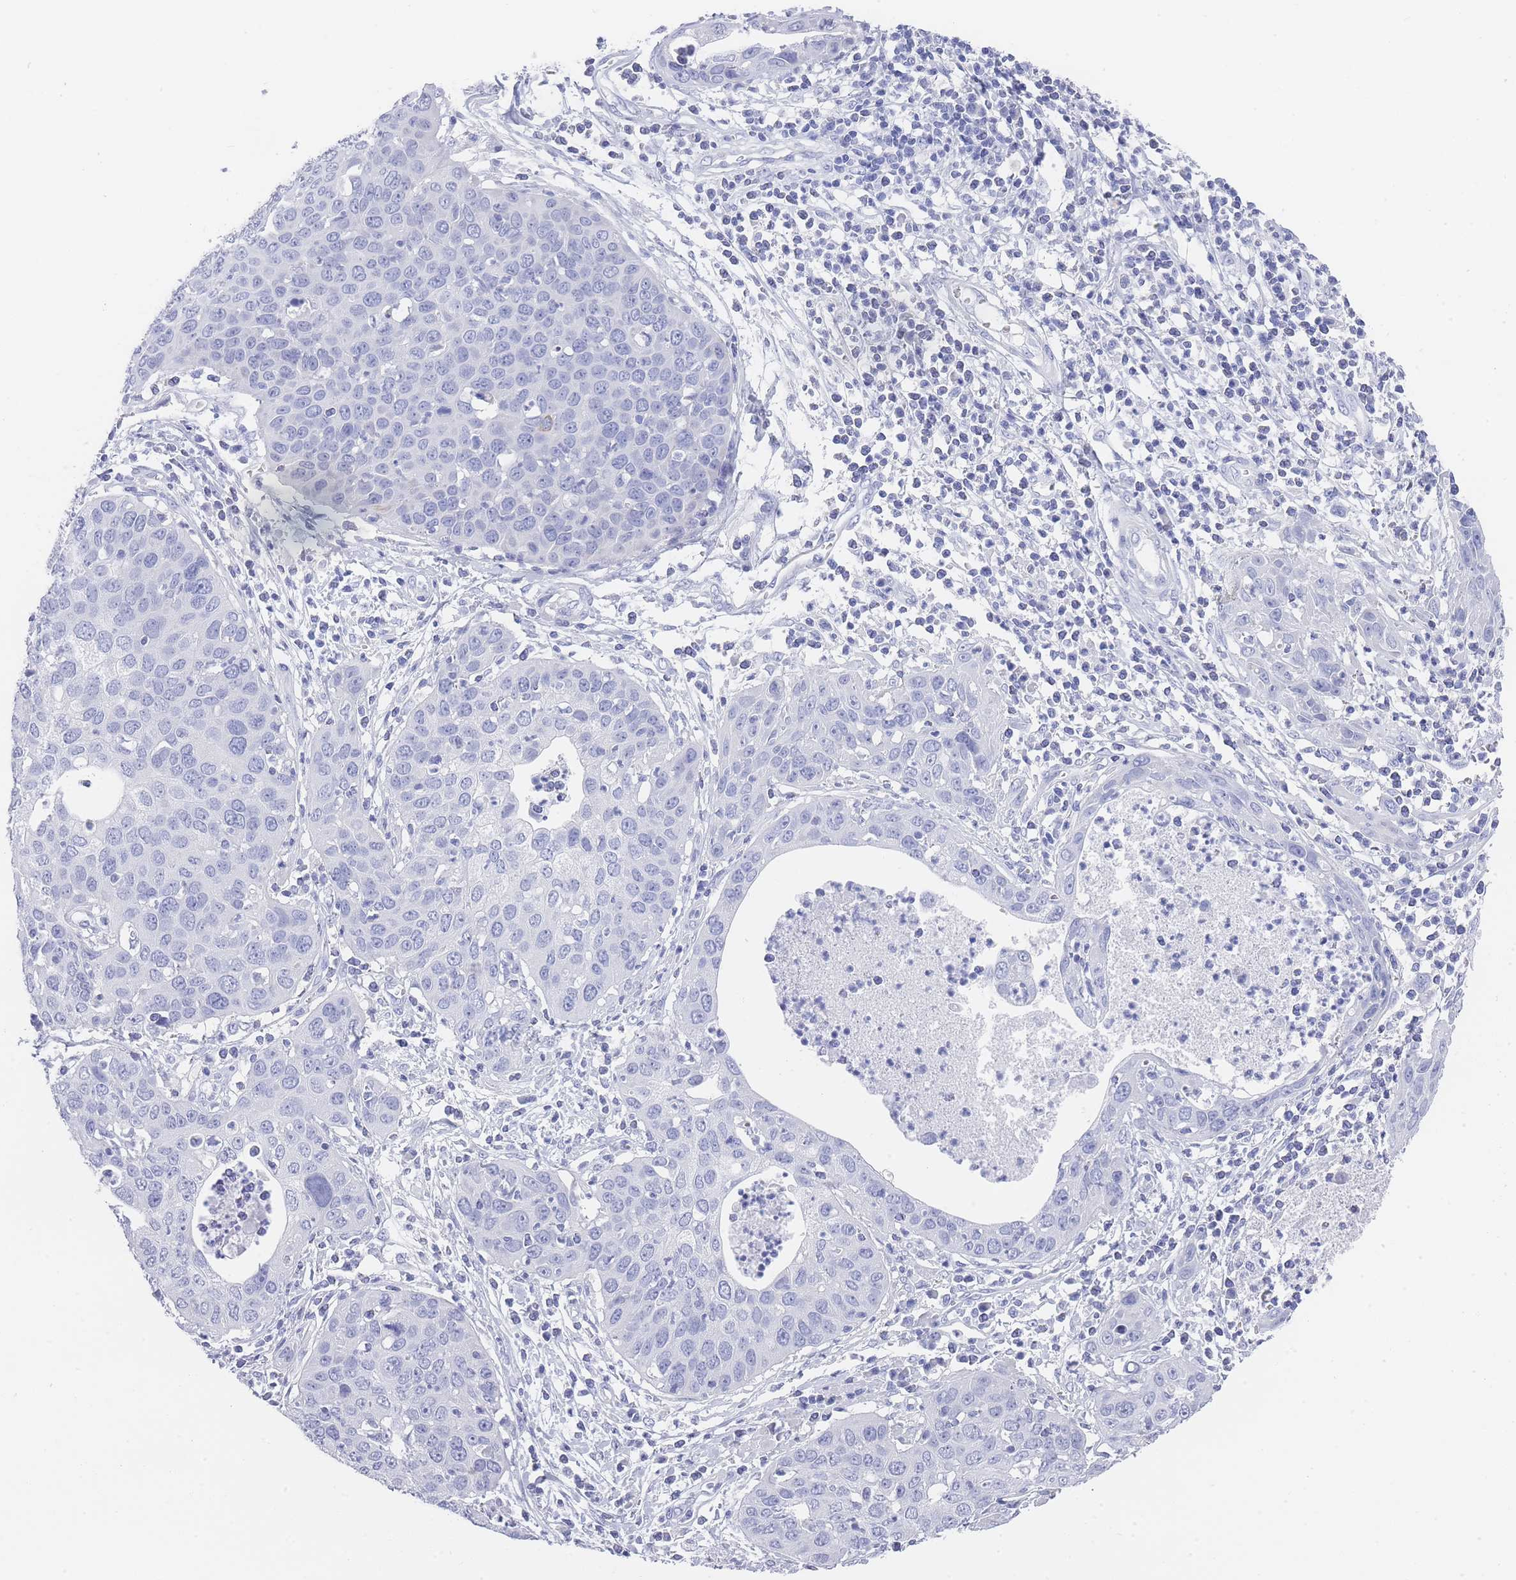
{"staining": {"intensity": "negative", "quantity": "none", "location": "none"}, "tissue": "cervical cancer", "cell_type": "Tumor cells", "image_type": "cancer", "snomed": [{"axis": "morphology", "description": "Squamous cell carcinoma, NOS"}, {"axis": "topography", "description": "Cervix"}], "caption": "IHC image of neoplastic tissue: human squamous cell carcinoma (cervical) stained with DAB (3,3'-diaminobenzidine) exhibits no significant protein positivity in tumor cells. (Stains: DAB immunohistochemistry (IHC) with hematoxylin counter stain, Microscopy: brightfield microscopy at high magnification).", "gene": "RAB2B", "patient": {"sex": "female", "age": 36}}